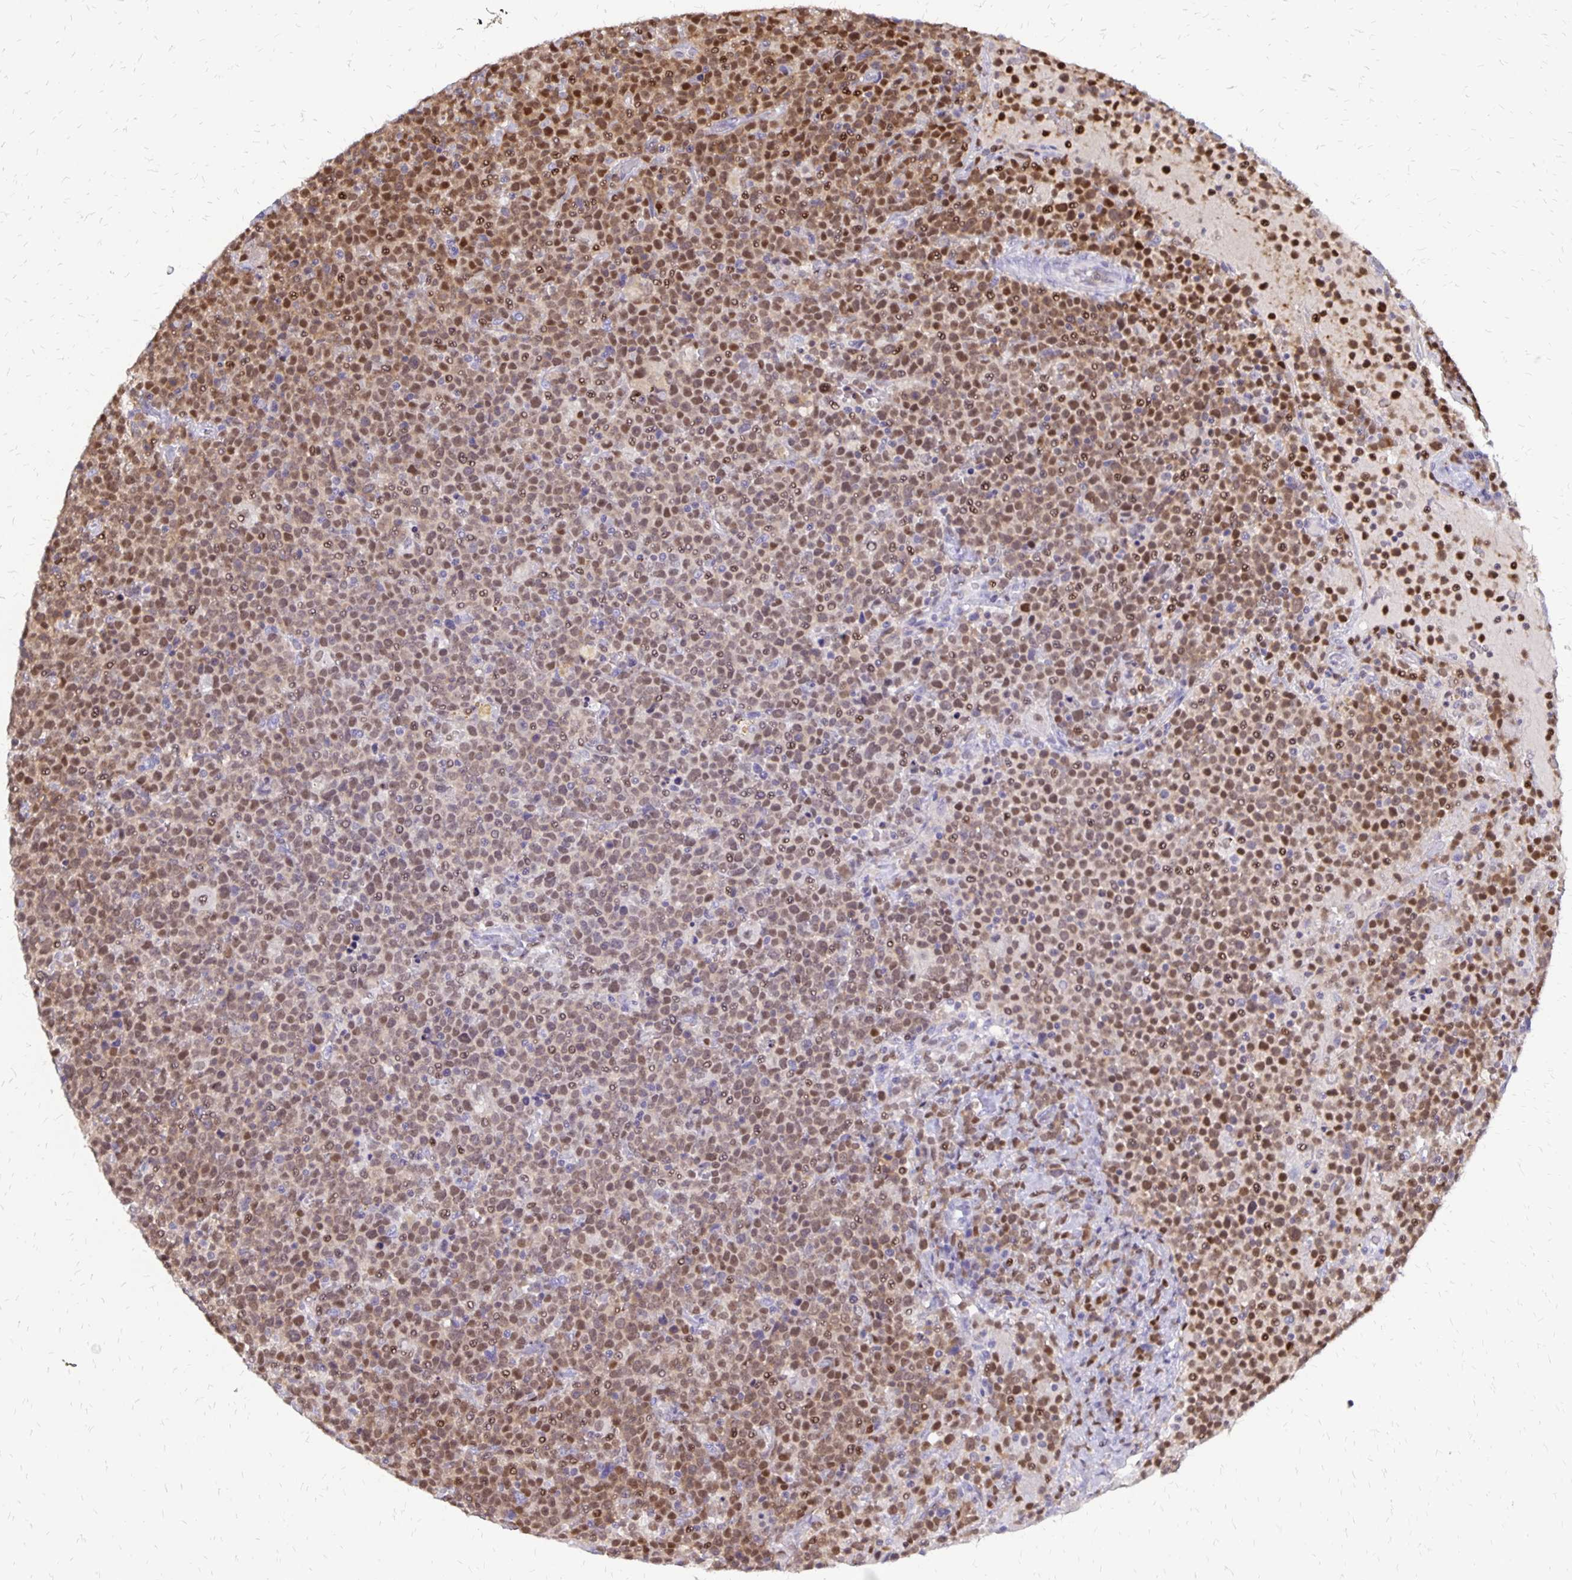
{"staining": {"intensity": "moderate", "quantity": ">75%", "location": "nuclear"}, "tissue": "lymphoma", "cell_type": "Tumor cells", "image_type": "cancer", "snomed": [{"axis": "morphology", "description": "Malignant lymphoma, non-Hodgkin's type, High grade"}, {"axis": "topography", "description": "Lymph node"}], "caption": "This is an image of immunohistochemistry staining of lymphoma, which shows moderate expression in the nuclear of tumor cells.", "gene": "DCK", "patient": {"sex": "male", "age": 61}}